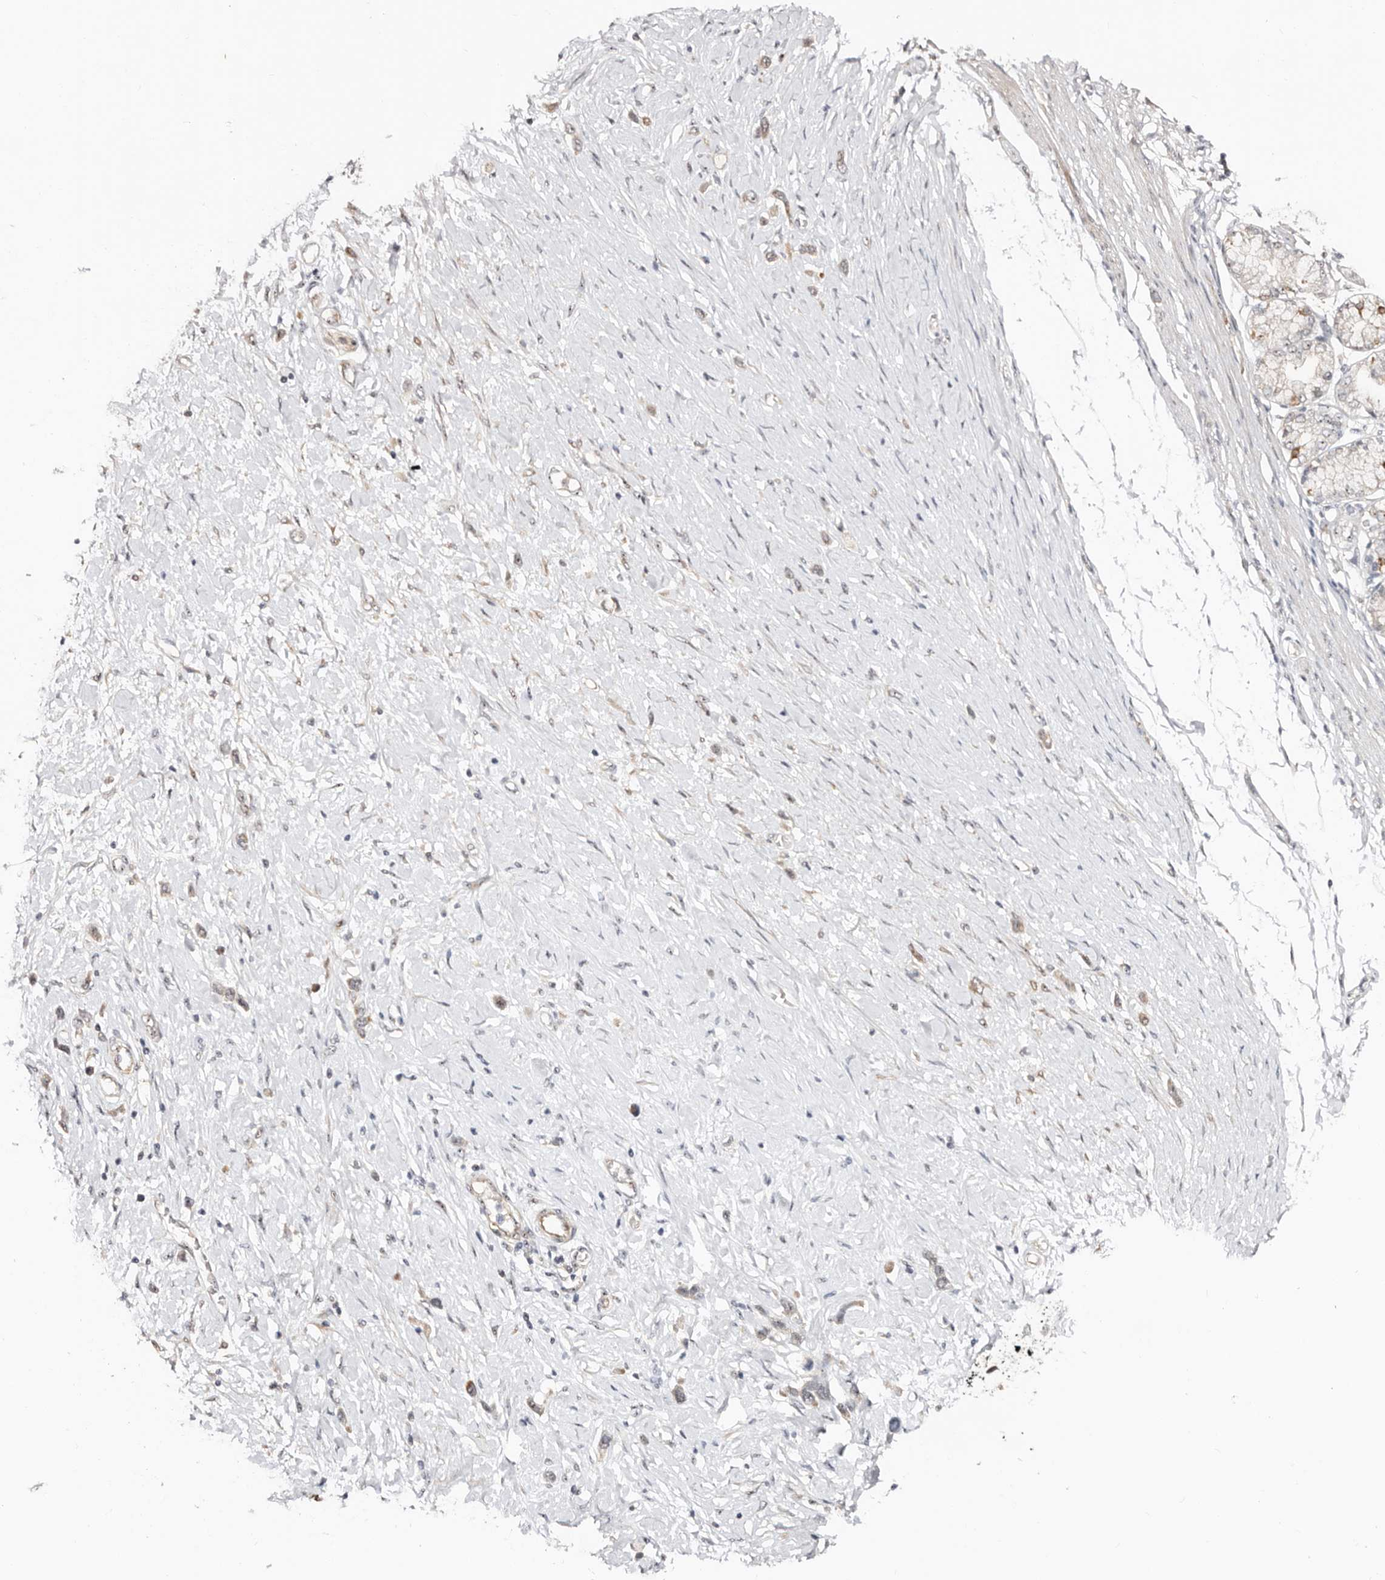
{"staining": {"intensity": "weak", "quantity": "<25%", "location": "cytoplasmic/membranous,nuclear"}, "tissue": "stomach cancer", "cell_type": "Tumor cells", "image_type": "cancer", "snomed": [{"axis": "morphology", "description": "Adenocarcinoma, NOS"}, {"axis": "topography", "description": "Stomach"}], "caption": "High magnification brightfield microscopy of stomach adenocarcinoma stained with DAB (3,3'-diaminobenzidine) (brown) and counterstained with hematoxylin (blue): tumor cells show no significant positivity.", "gene": "ODF2L", "patient": {"sex": "female", "age": 65}}